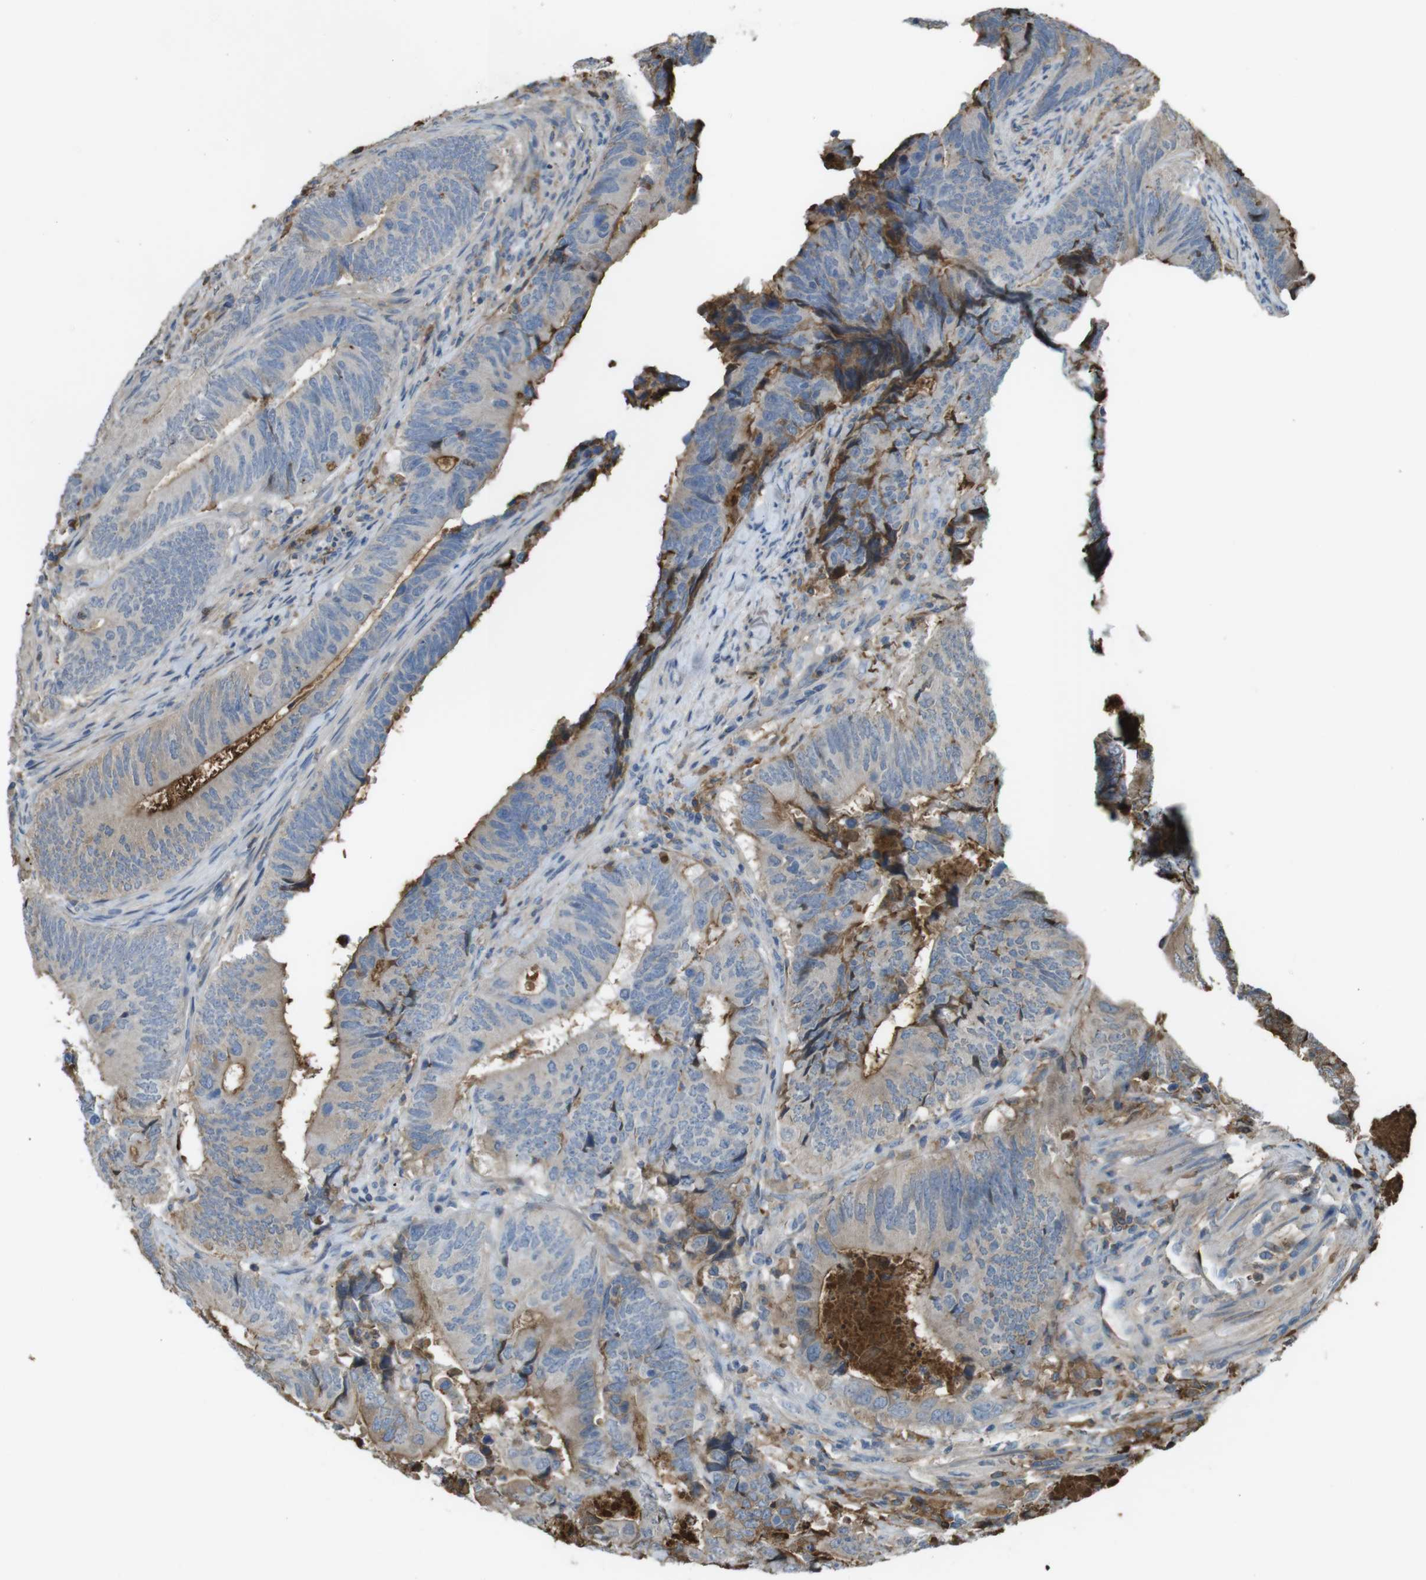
{"staining": {"intensity": "negative", "quantity": "none", "location": "none"}, "tissue": "colorectal cancer", "cell_type": "Tumor cells", "image_type": "cancer", "snomed": [{"axis": "morphology", "description": "Normal tissue, NOS"}, {"axis": "morphology", "description": "Adenocarcinoma, NOS"}, {"axis": "topography", "description": "Colon"}], "caption": "Immunohistochemical staining of colorectal adenocarcinoma demonstrates no significant staining in tumor cells.", "gene": "LTBP4", "patient": {"sex": "male", "age": 56}}